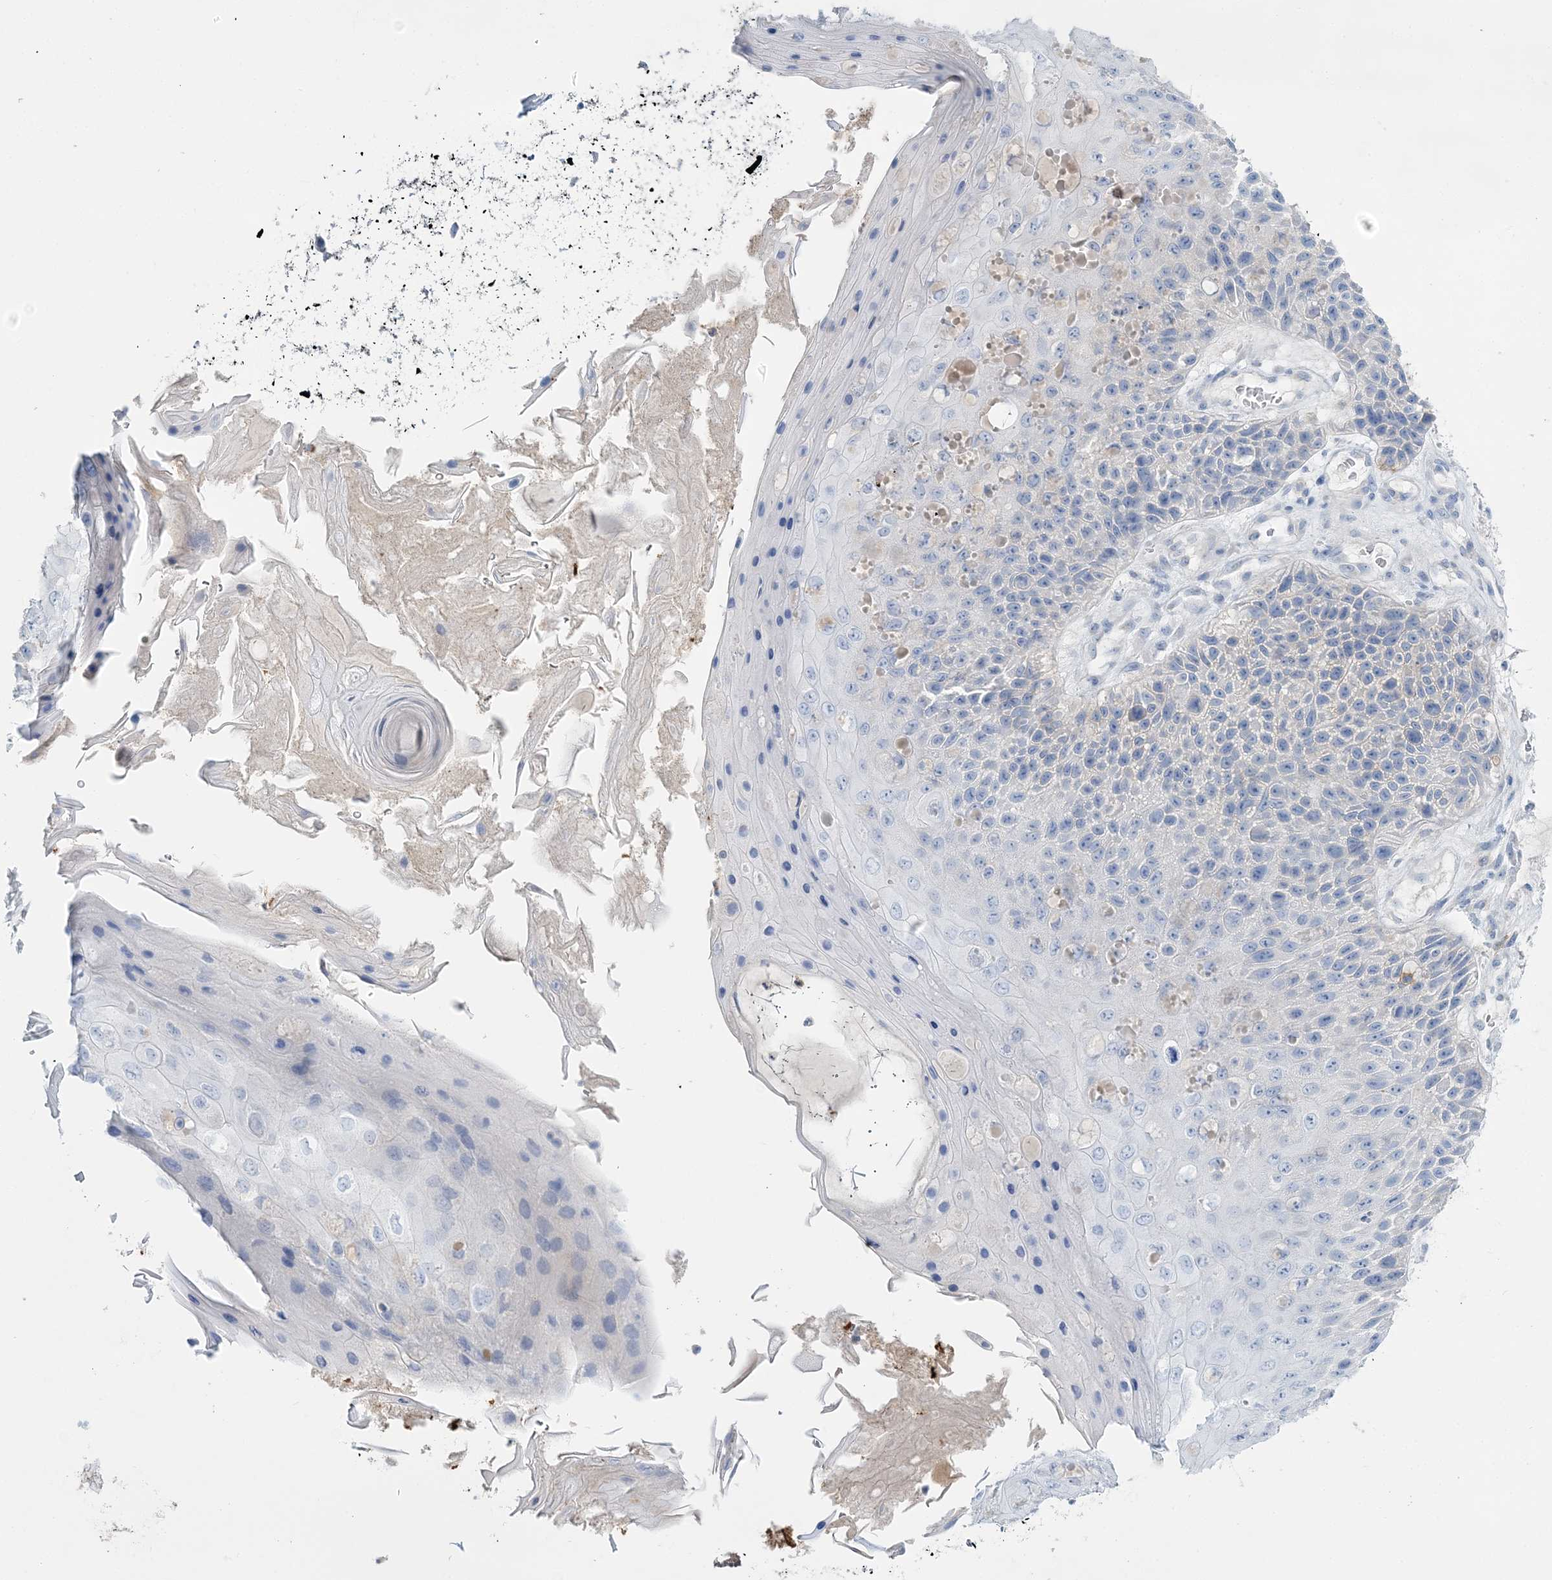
{"staining": {"intensity": "negative", "quantity": "none", "location": "none"}, "tissue": "skin cancer", "cell_type": "Tumor cells", "image_type": "cancer", "snomed": [{"axis": "morphology", "description": "Squamous cell carcinoma, NOS"}, {"axis": "topography", "description": "Skin"}], "caption": "Tumor cells show no significant protein staining in skin cancer (squamous cell carcinoma).", "gene": "WDSUB1", "patient": {"sex": "female", "age": 88}}